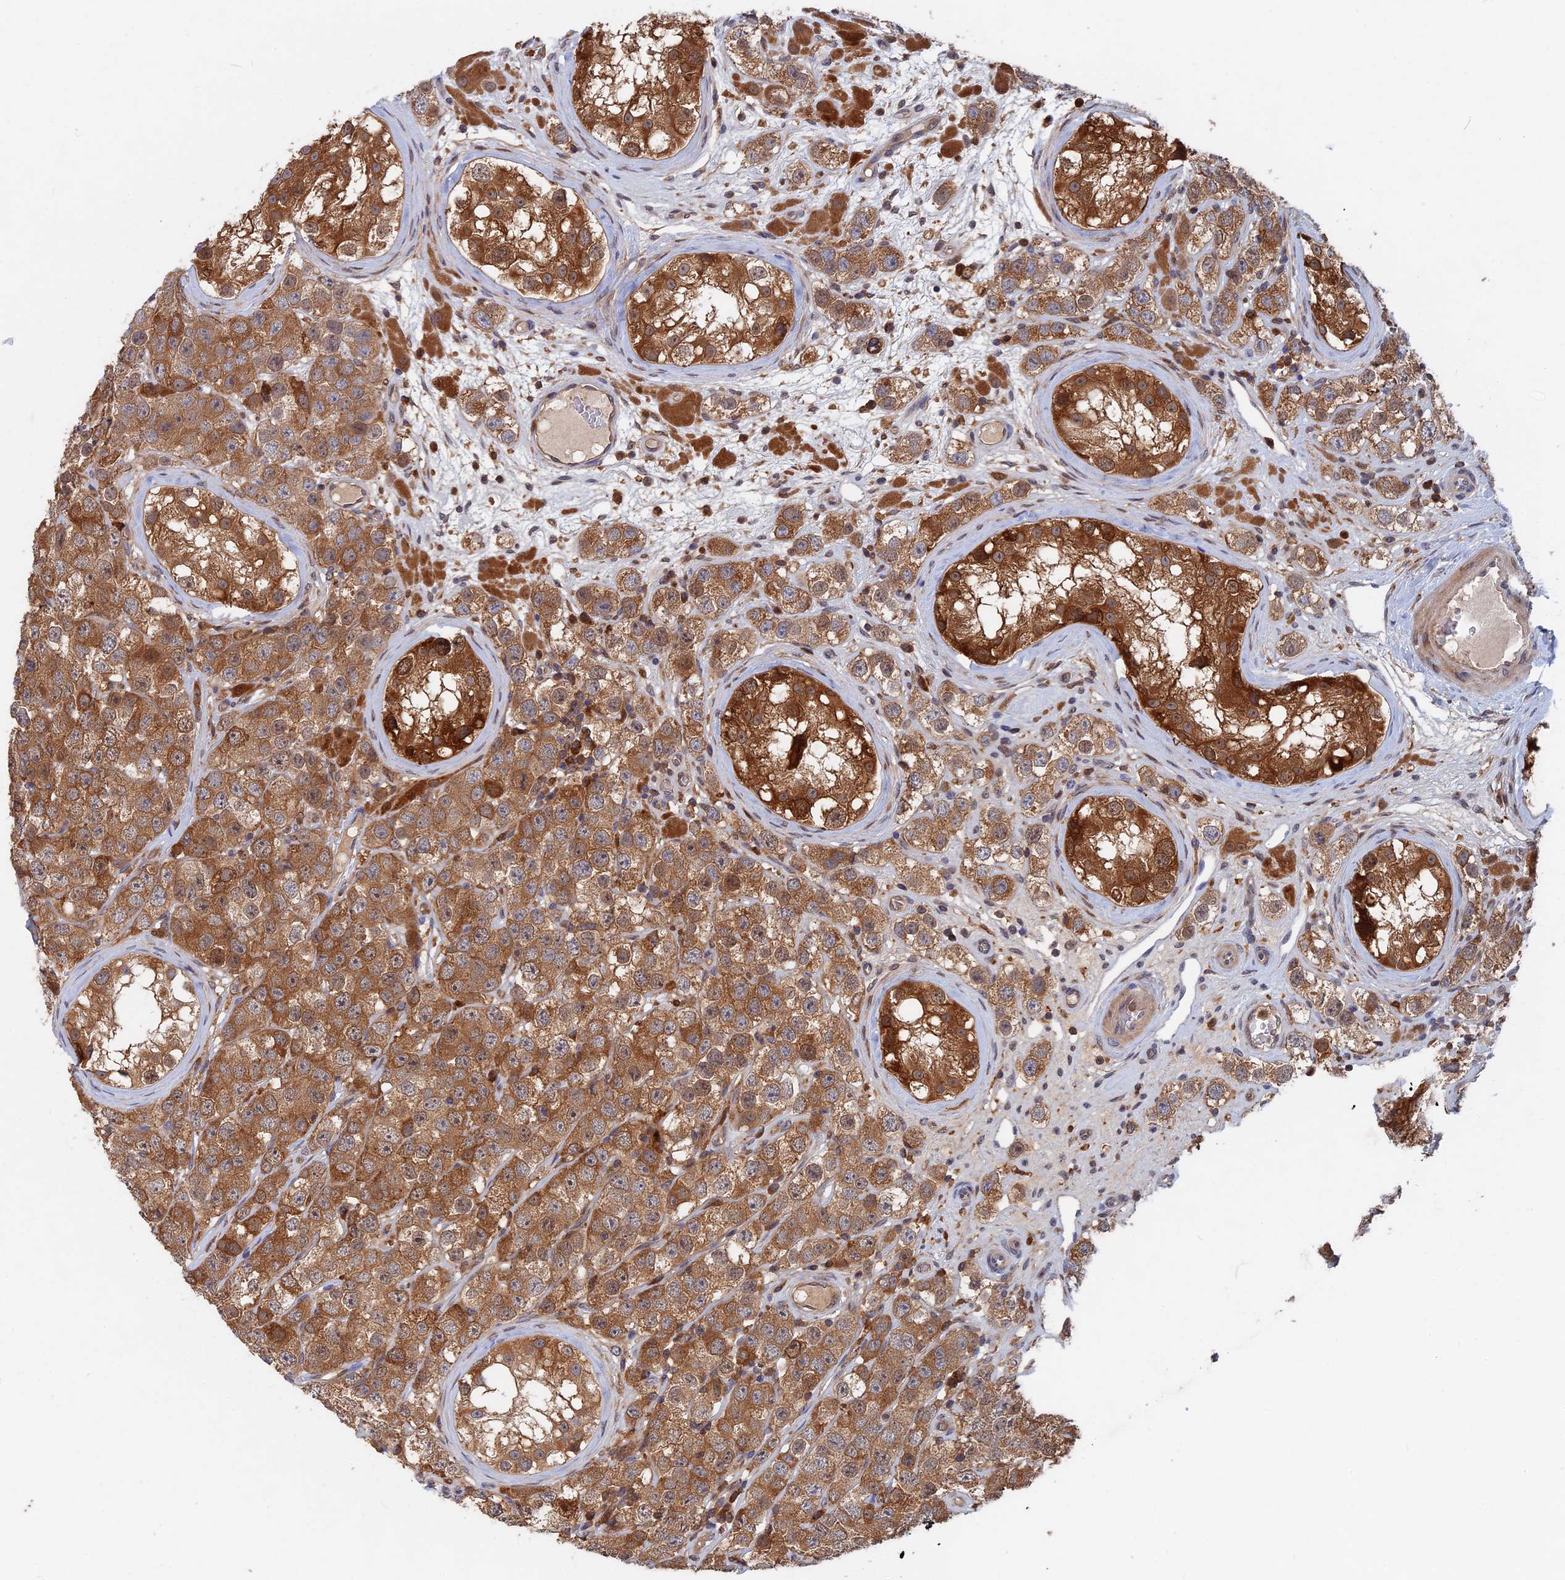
{"staining": {"intensity": "moderate", "quantity": ">75%", "location": "cytoplasmic/membranous"}, "tissue": "testis cancer", "cell_type": "Tumor cells", "image_type": "cancer", "snomed": [{"axis": "morphology", "description": "Seminoma, NOS"}, {"axis": "topography", "description": "Testis"}], "caption": "Protein expression analysis of human testis cancer reveals moderate cytoplasmic/membranous expression in about >75% of tumor cells.", "gene": "BLVRA", "patient": {"sex": "male", "age": 28}}